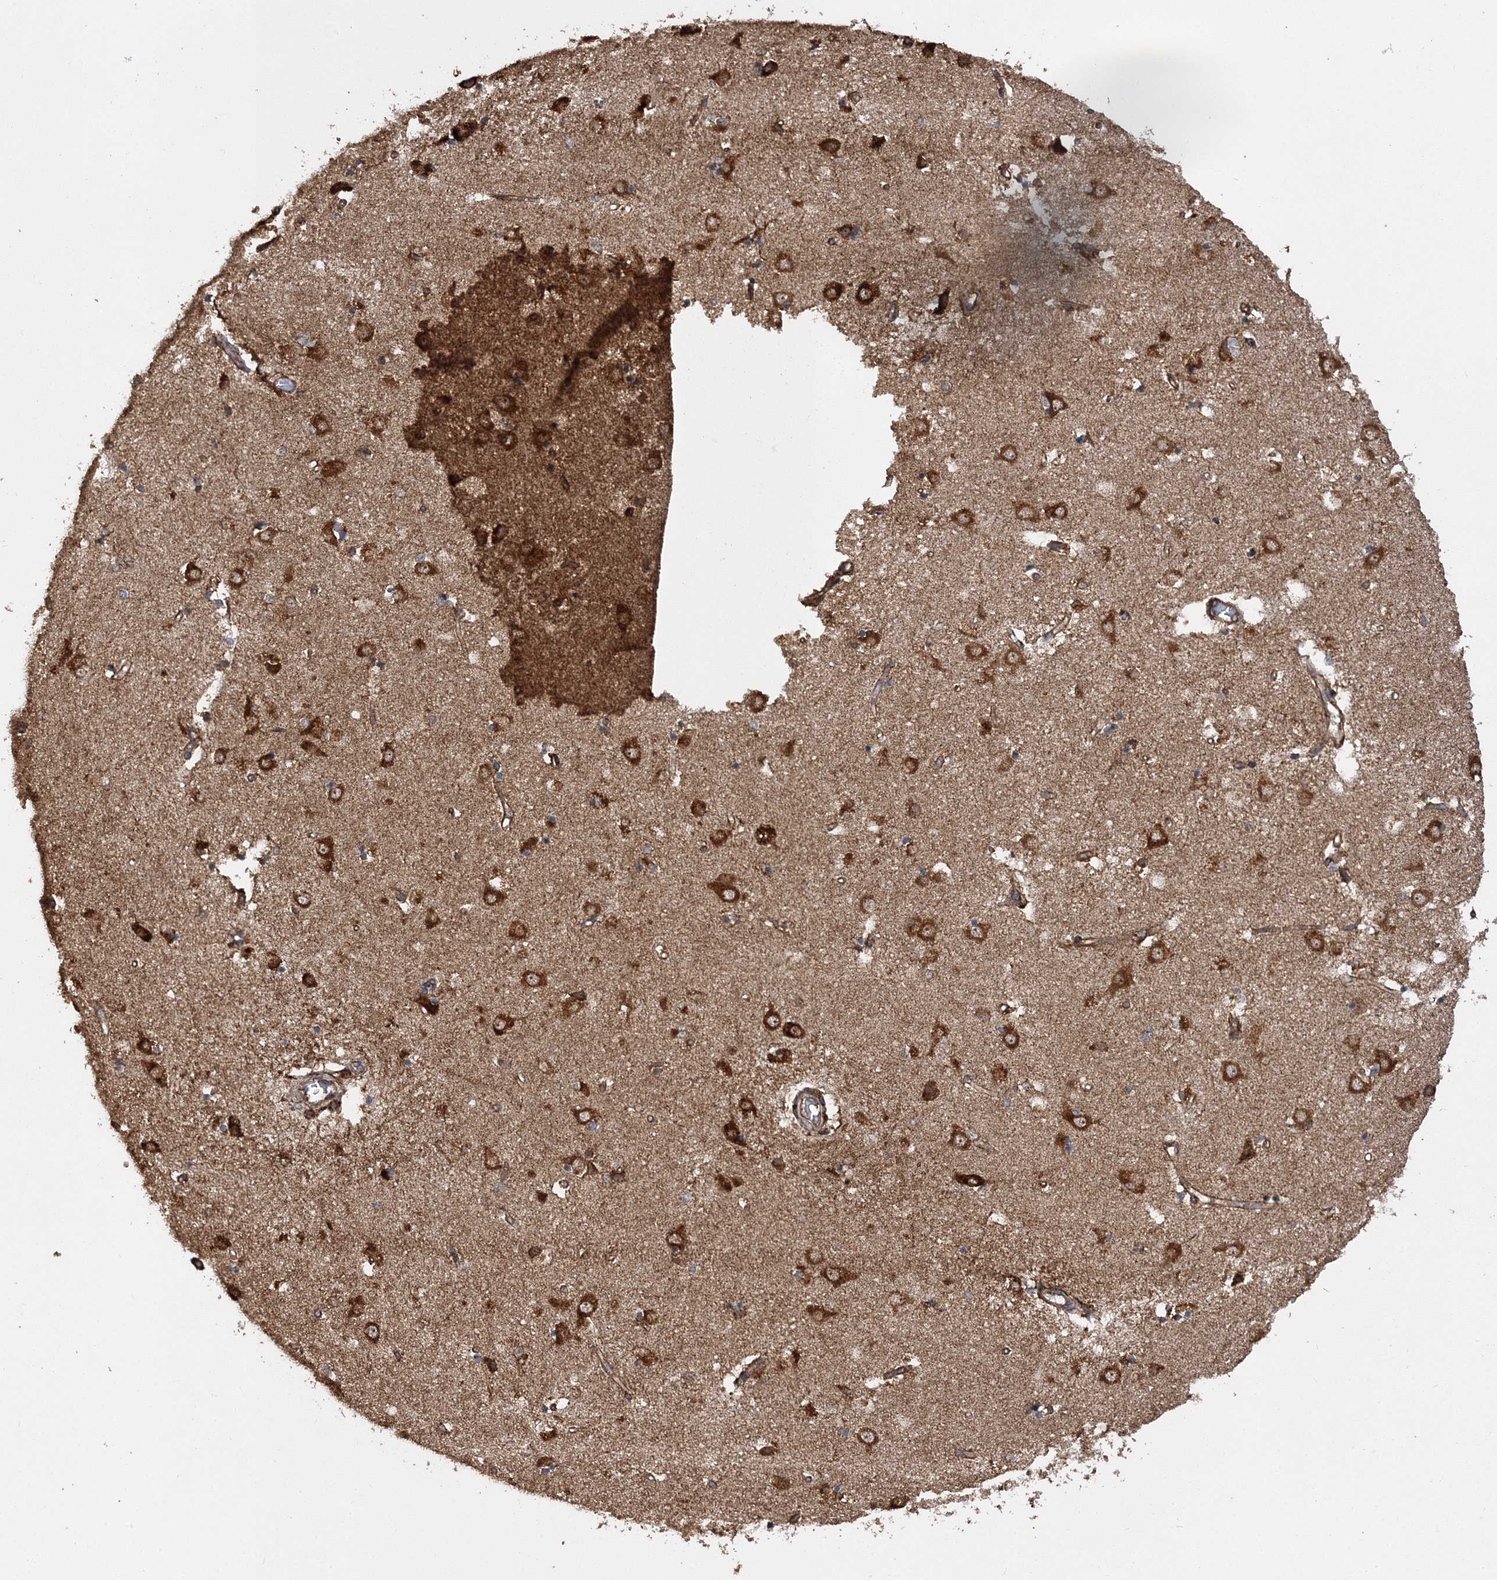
{"staining": {"intensity": "moderate", "quantity": "<25%", "location": "cytoplasmic/membranous"}, "tissue": "caudate", "cell_type": "Glial cells", "image_type": "normal", "snomed": [{"axis": "morphology", "description": "Normal tissue, NOS"}, {"axis": "topography", "description": "Lateral ventricle wall"}], "caption": "Caudate stained with a brown dye displays moderate cytoplasmic/membranous positive positivity in approximately <25% of glial cells.", "gene": "SCRN3", "patient": {"sex": "male", "age": 45}}